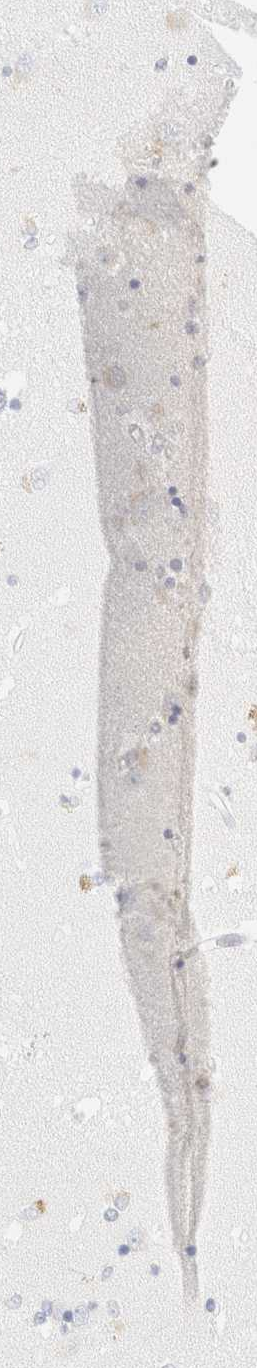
{"staining": {"intensity": "negative", "quantity": "none", "location": "none"}, "tissue": "caudate", "cell_type": "Glial cells", "image_type": "normal", "snomed": [{"axis": "morphology", "description": "Normal tissue, NOS"}, {"axis": "topography", "description": "Lateral ventricle wall"}], "caption": "There is no significant positivity in glial cells of caudate. (Immunohistochemistry (ihc), brightfield microscopy, high magnification).", "gene": "KRT15", "patient": {"sex": "male", "age": 45}}